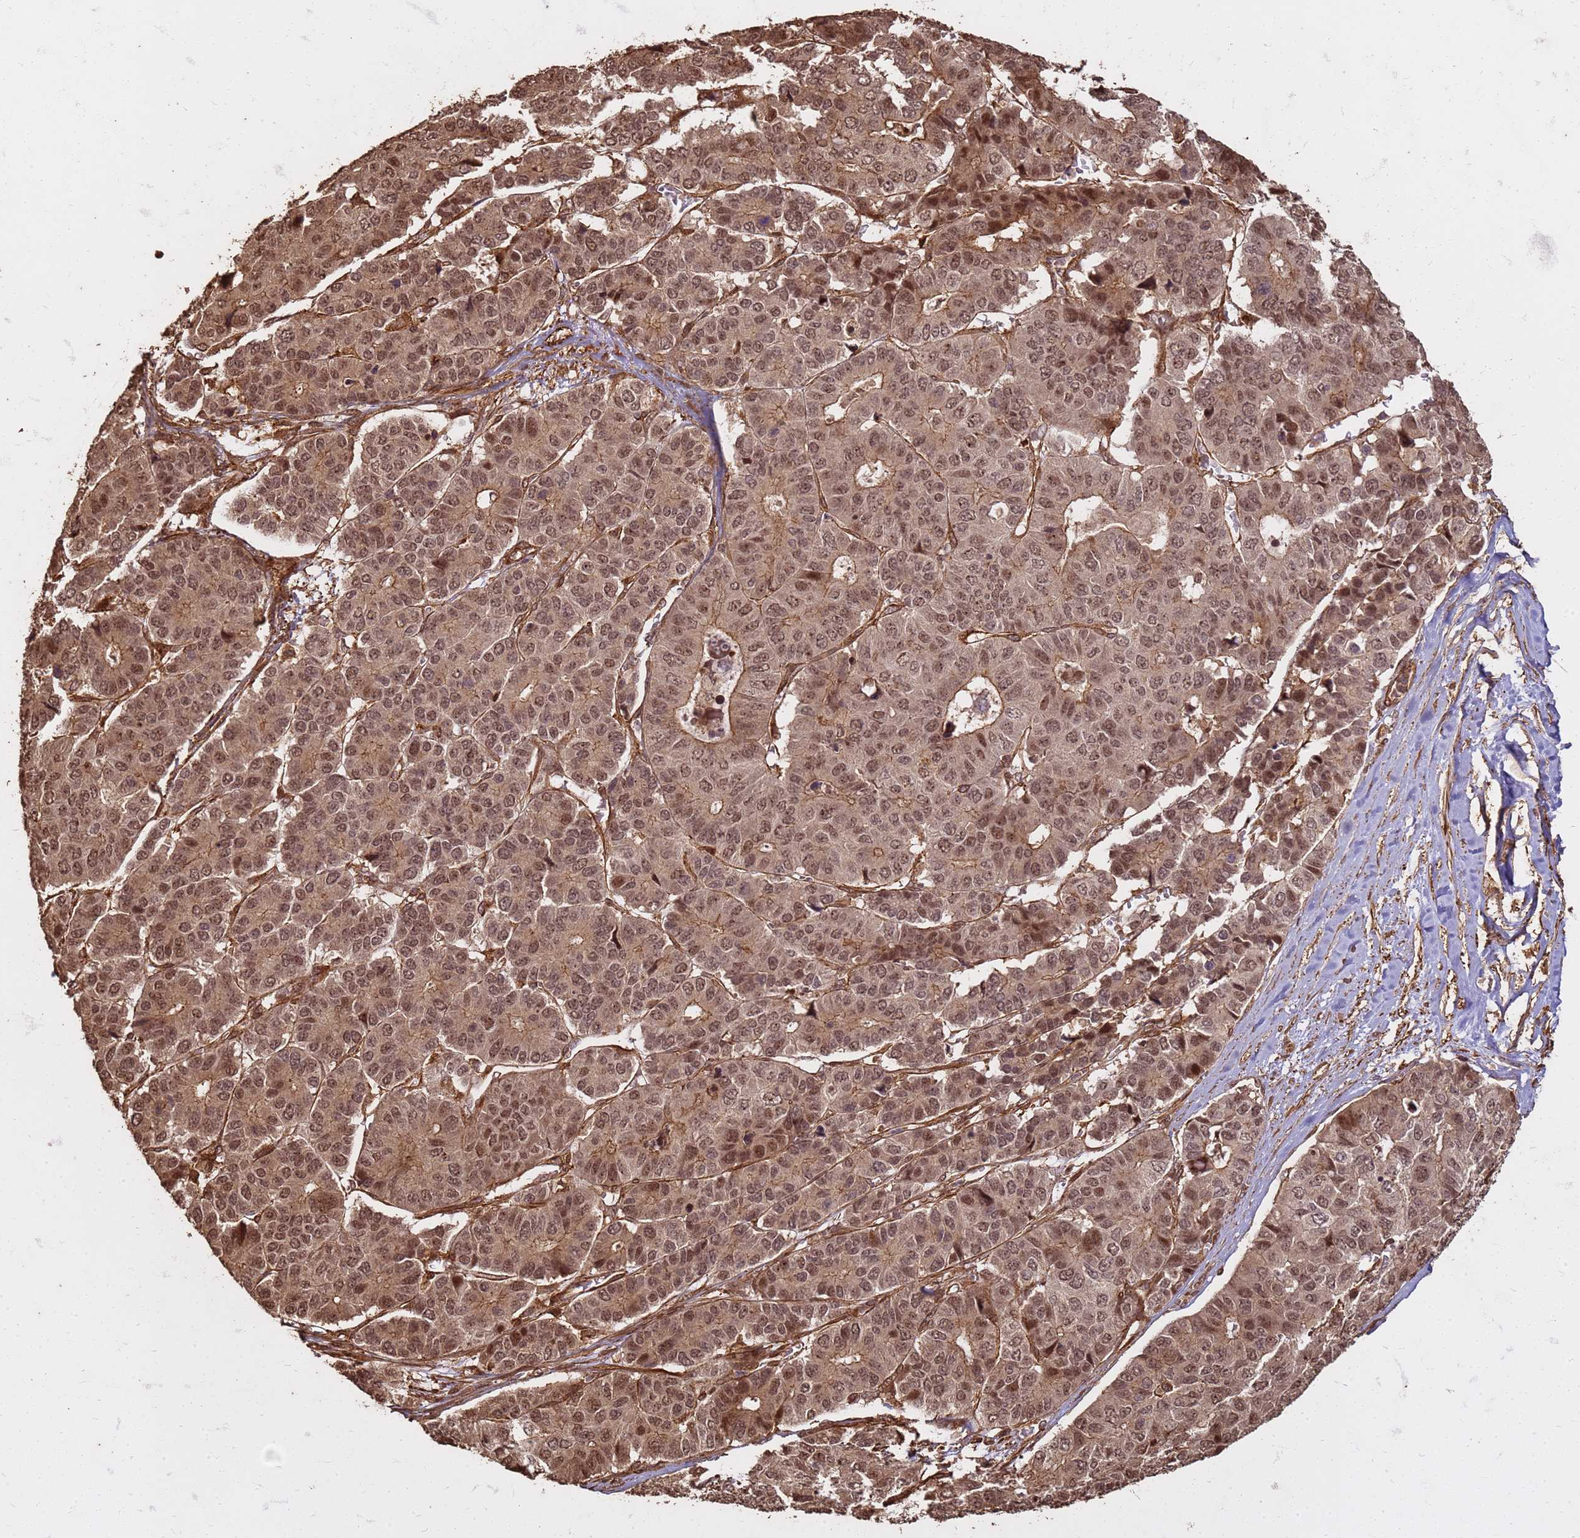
{"staining": {"intensity": "moderate", "quantity": ">75%", "location": "nuclear"}, "tissue": "pancreatic cancer", "cell_type": "Tumor cells", "image_type": "cancer", "snomed": [{"axis": "morphology", "description": "Adenocarcinoma, NOS"}, {"axis": "topography", "description": "Pancreas"}], "caption": "Tumor cells display medium levels of moderate nuclear expression in about >75% of cells in human pancreatic adenocarcinoma.", "gene": "KIF26A", "patient": {"sex": "male", "age": 50}}